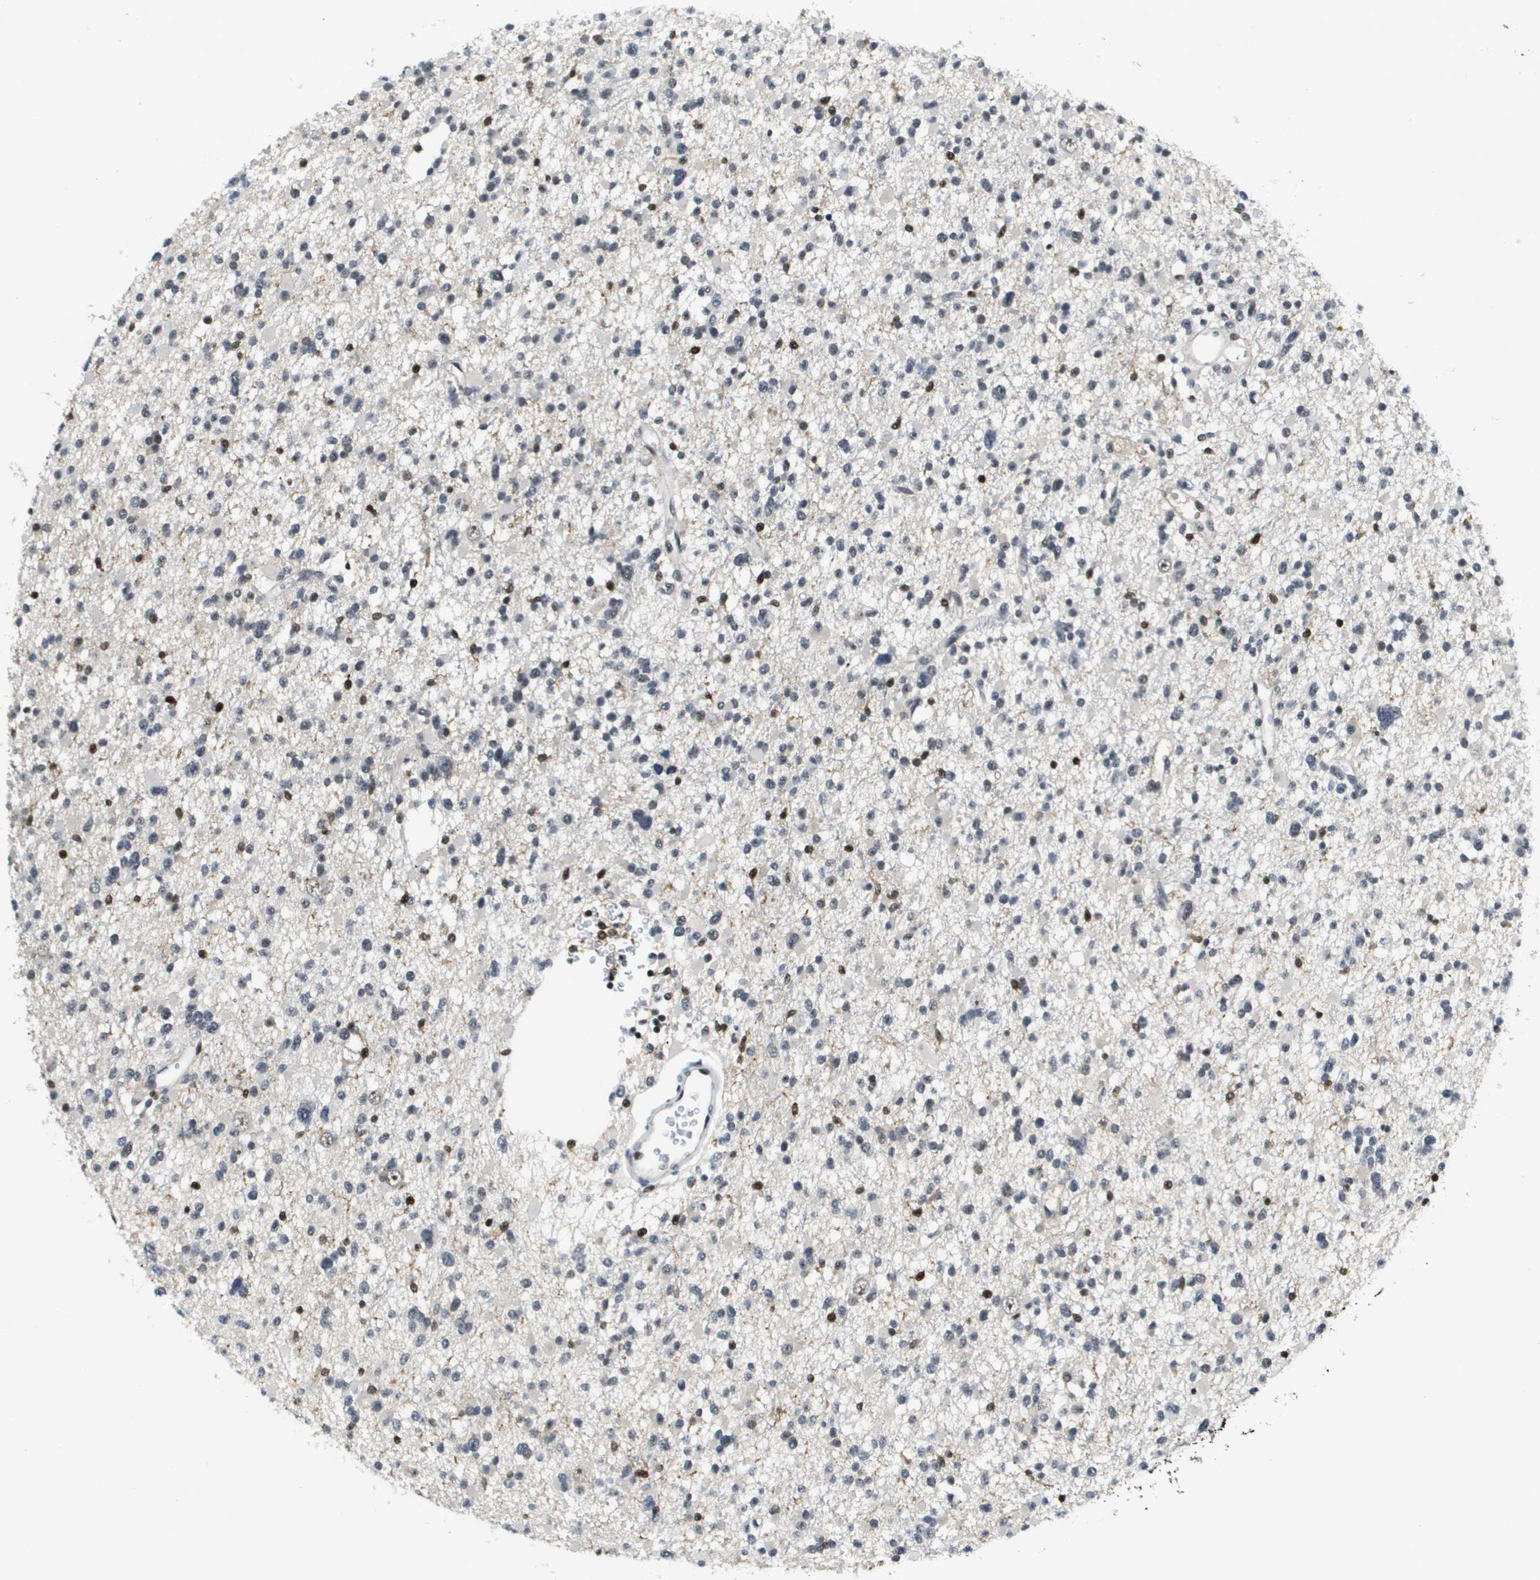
{"staining": {"intensity": "moderate", "quantity": "<25%", "location": "nuclear"}, "tissue": "glioma", "cell_type": "Tumor cells", "image_type": "cancer", "snomed": [{"axis": "morphology", "description": "Glioma, malignant, Low grade"}, {"axis": "topography", "description": "Brain"}], "caption": "Immunohistochemistry (DAB) staining of human malignant low-grade glioma shows moderate nuclear protein expression in approximately <25% of tumor cells. (Stains: DAB in brown, nuclei in blue, Microscopy: brightfield microscopy at high magnification).", "gene": "EP400", "patient": {"sex": "female", "age": 22}}